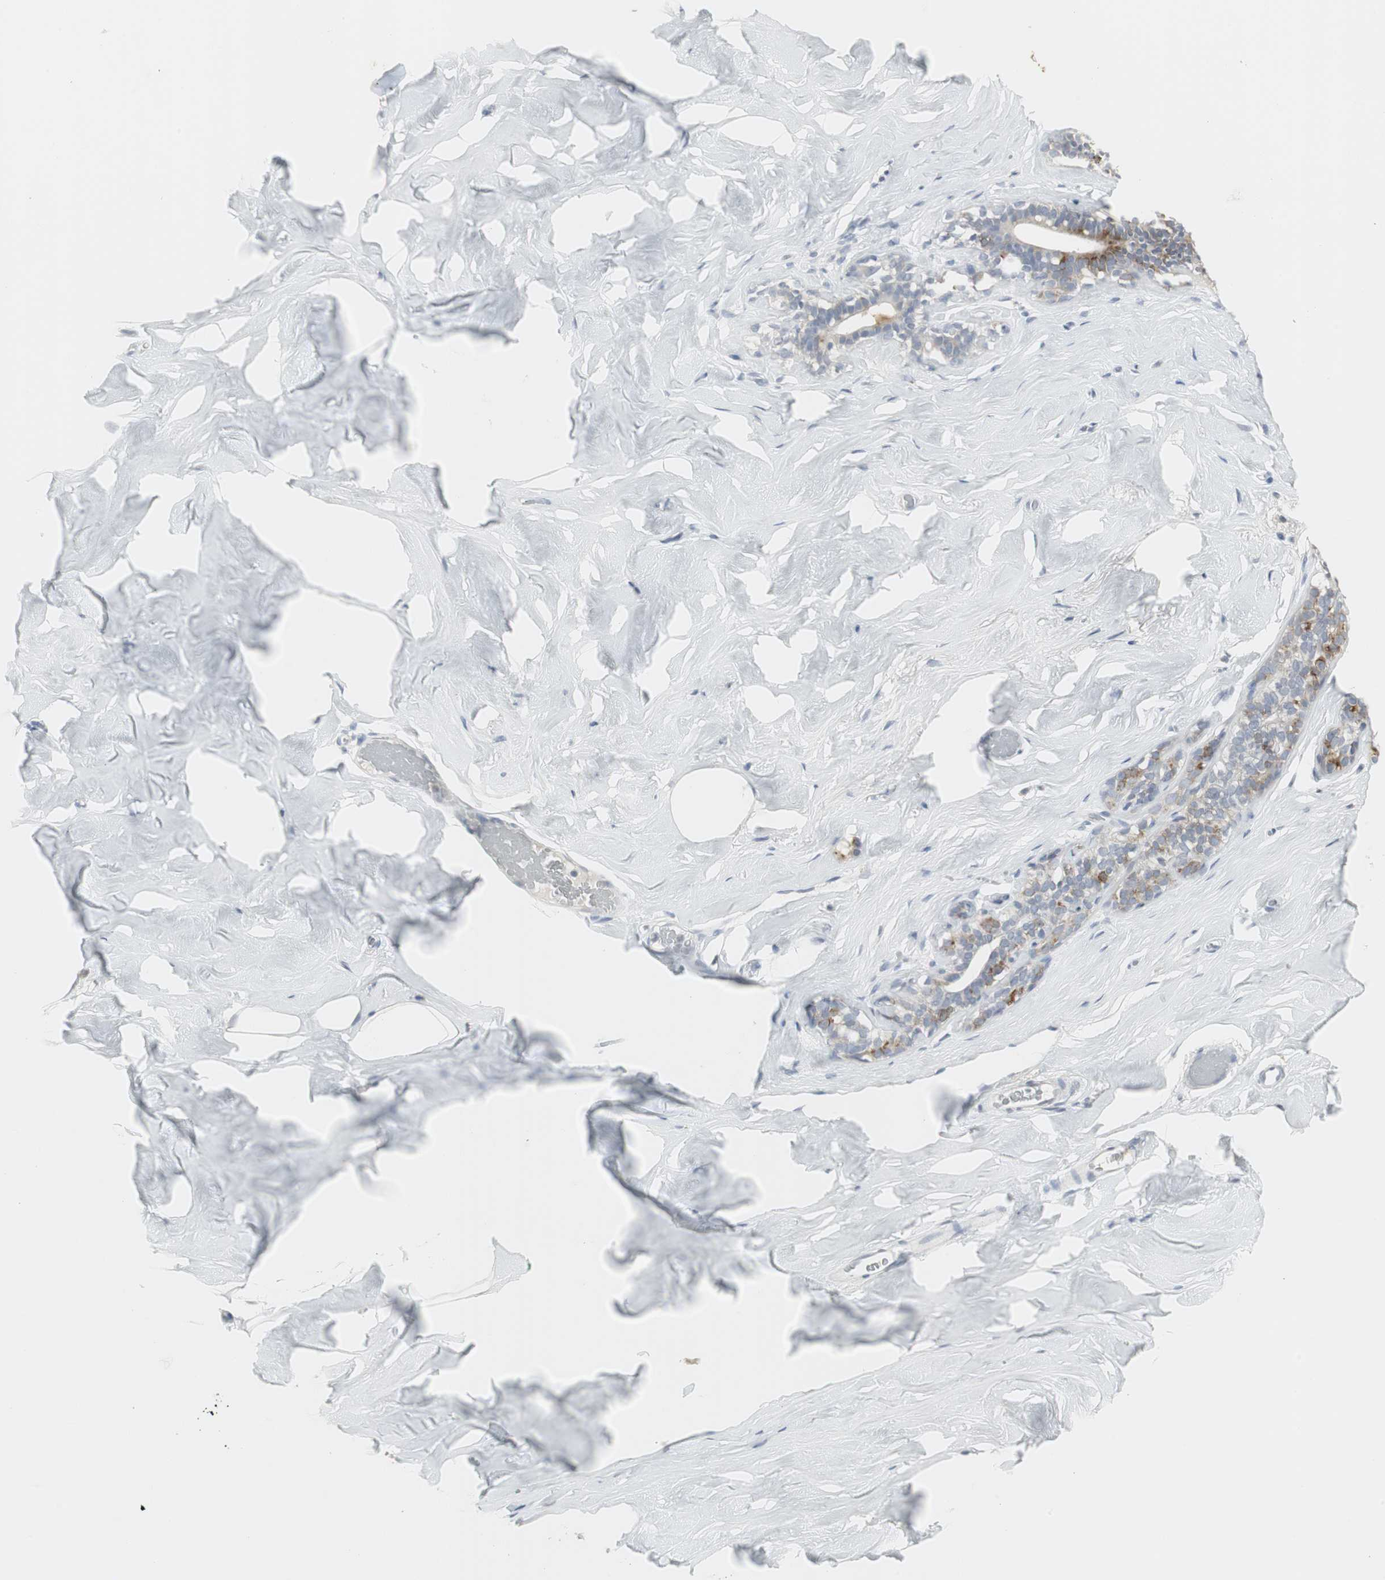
{"staining": {"intensity": "negative", "quantity": "none", "location": "none"}, "tissue": "breast", "cell_type": "Adipocytes", "image_type": "normal", "snomed": [{"axis": "morphology", "description": "Normal tissue, NOS"}, {"axis": "topography", "description": "Breast"}], "caption": "Immunohistochemistry of unremarkable human breast exhibits no positivity in adipocytes. The staining is performed using DAB brown chromogen with nuclei counter-stained in using hematoxylin.", "gene": "PI15", "patient": {"sex": "female", "age": 75}}